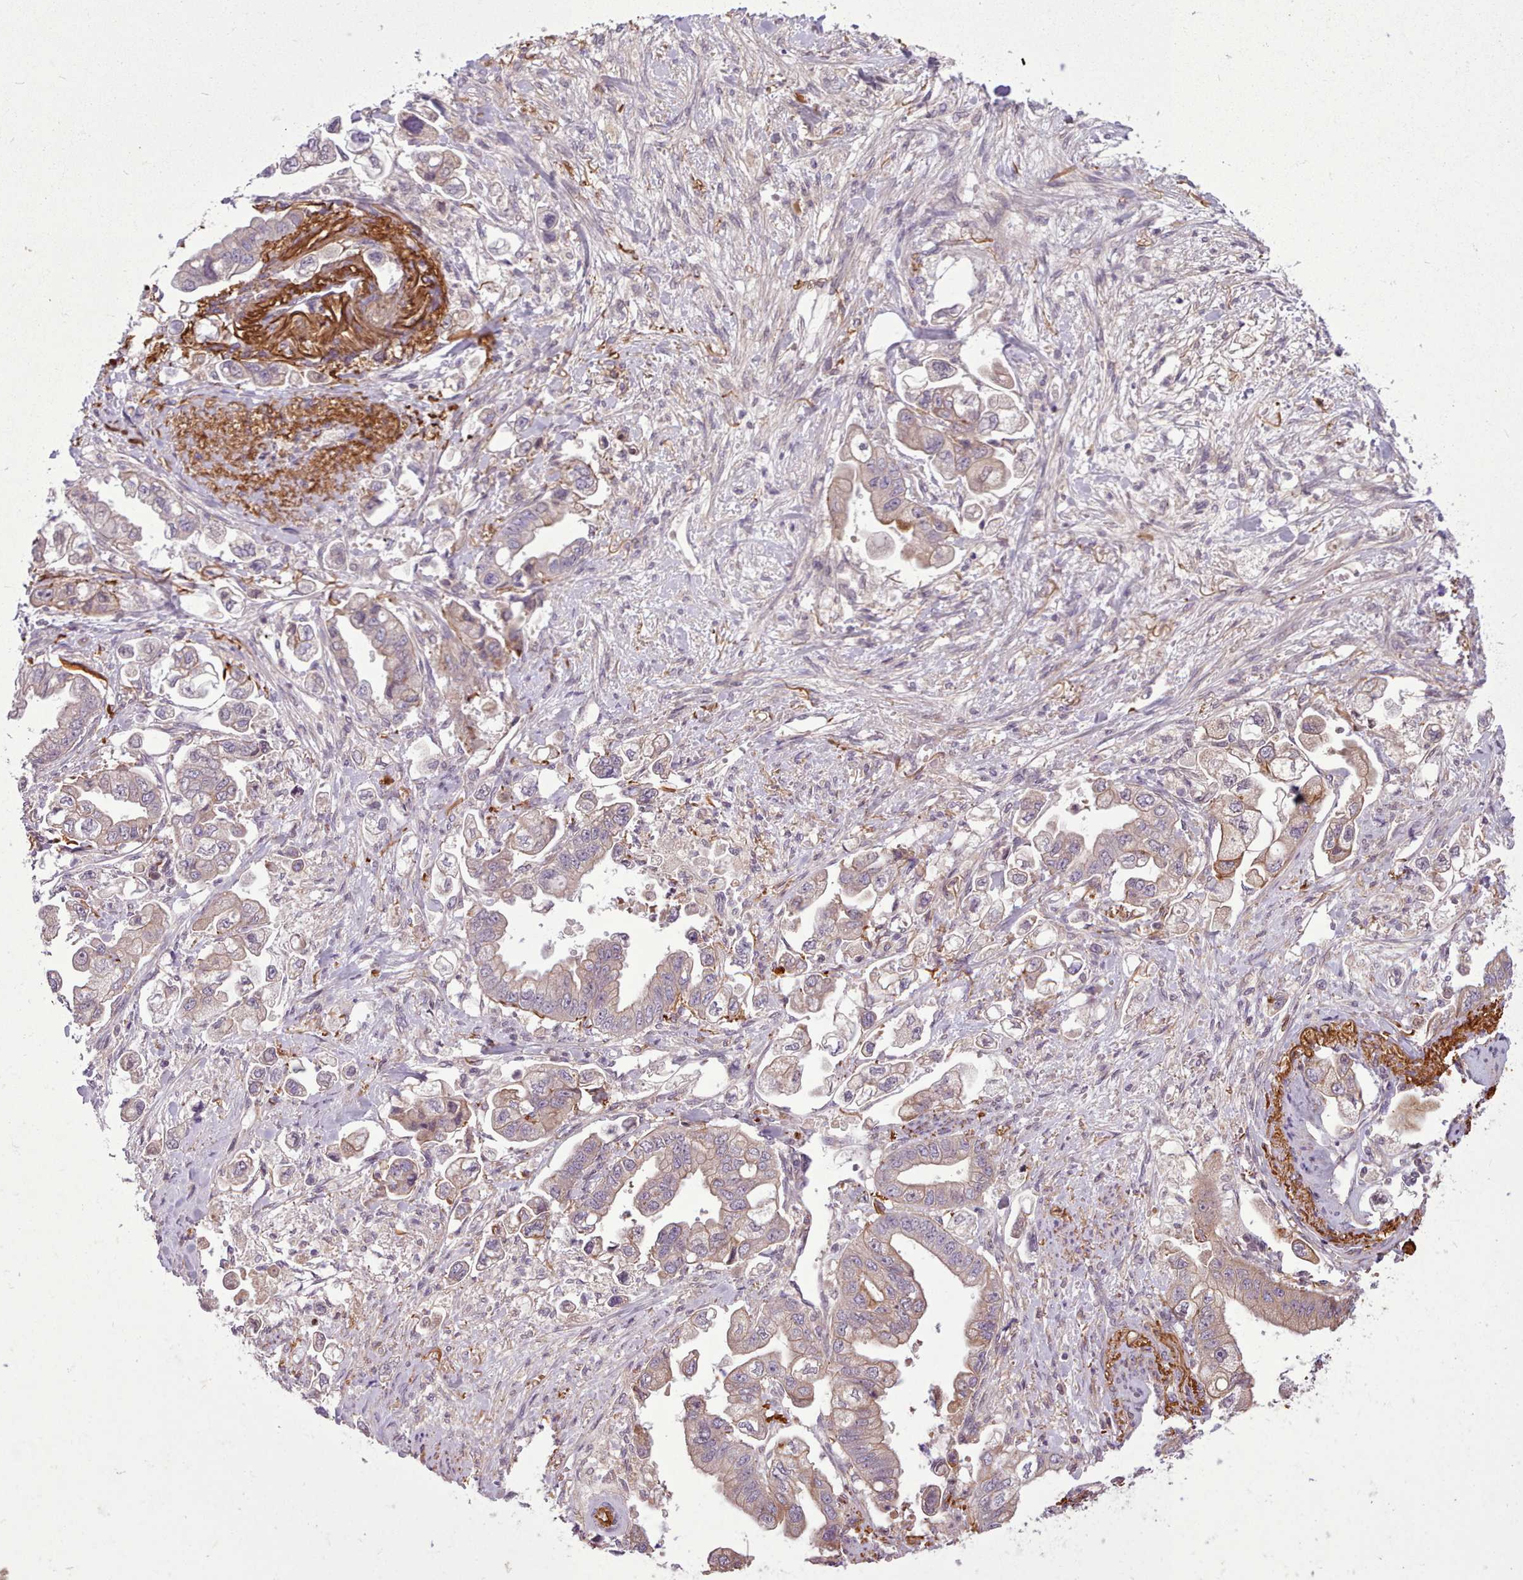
{"staining": {"intensity": "weak", "quantity": "25%-75%", "location": "cytoplasmic/membranous"}, "tissue": "stomach cancer", "cell_type": "Tumor cells", "image_type": "cancer", "snomed": [{"axis": "morphology", "description": "Adenocarcinoma, NOS"}, {"axis": "topography", "description": "Stomach"}], "caption": "A brown stain shows weak cytoplasmic/membranous positivity of a protein in stomach adenocarcinoma tumor cells.", "gene": "NMRK1", "patient": {"sex": "male", "age": 62}}